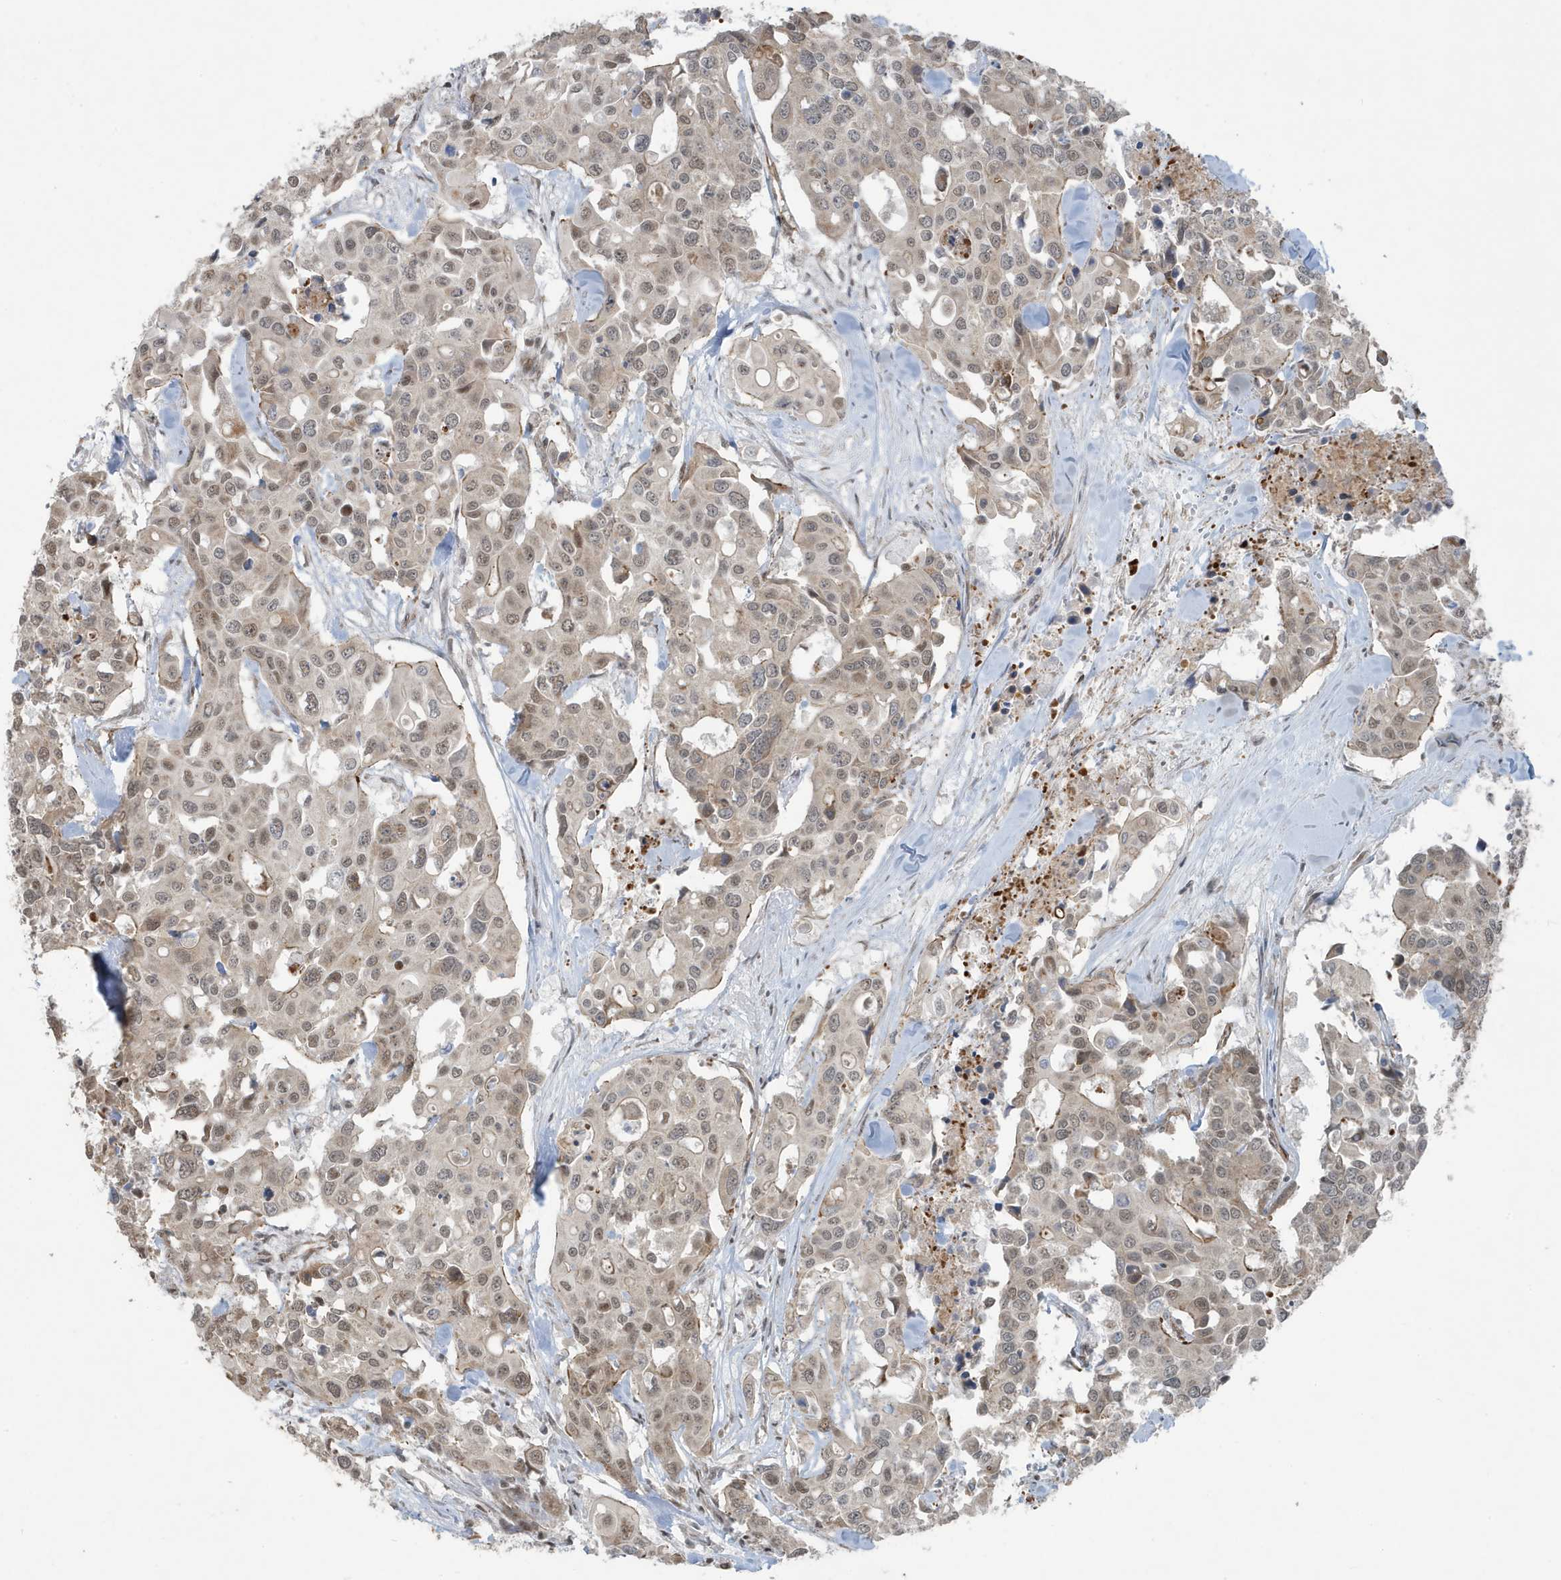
{"staining": {"intensity": "weak", "quantity": "<25%", "location": "nuclear"}, "tissue": "colorectal cancer", "cell_type": "Tumor cells", "image_type": "cancer", "snomed": [{"axis": "morphology", "description": "Adenocarcinoma, NOS"}, {"axis": "topography", "description": "Colon"}], "caption": "Tumor cells show no significant positivity in colorectal cancer.", "gene": "CHCHD4", "patient": {"sex": "male", "age": 77}}